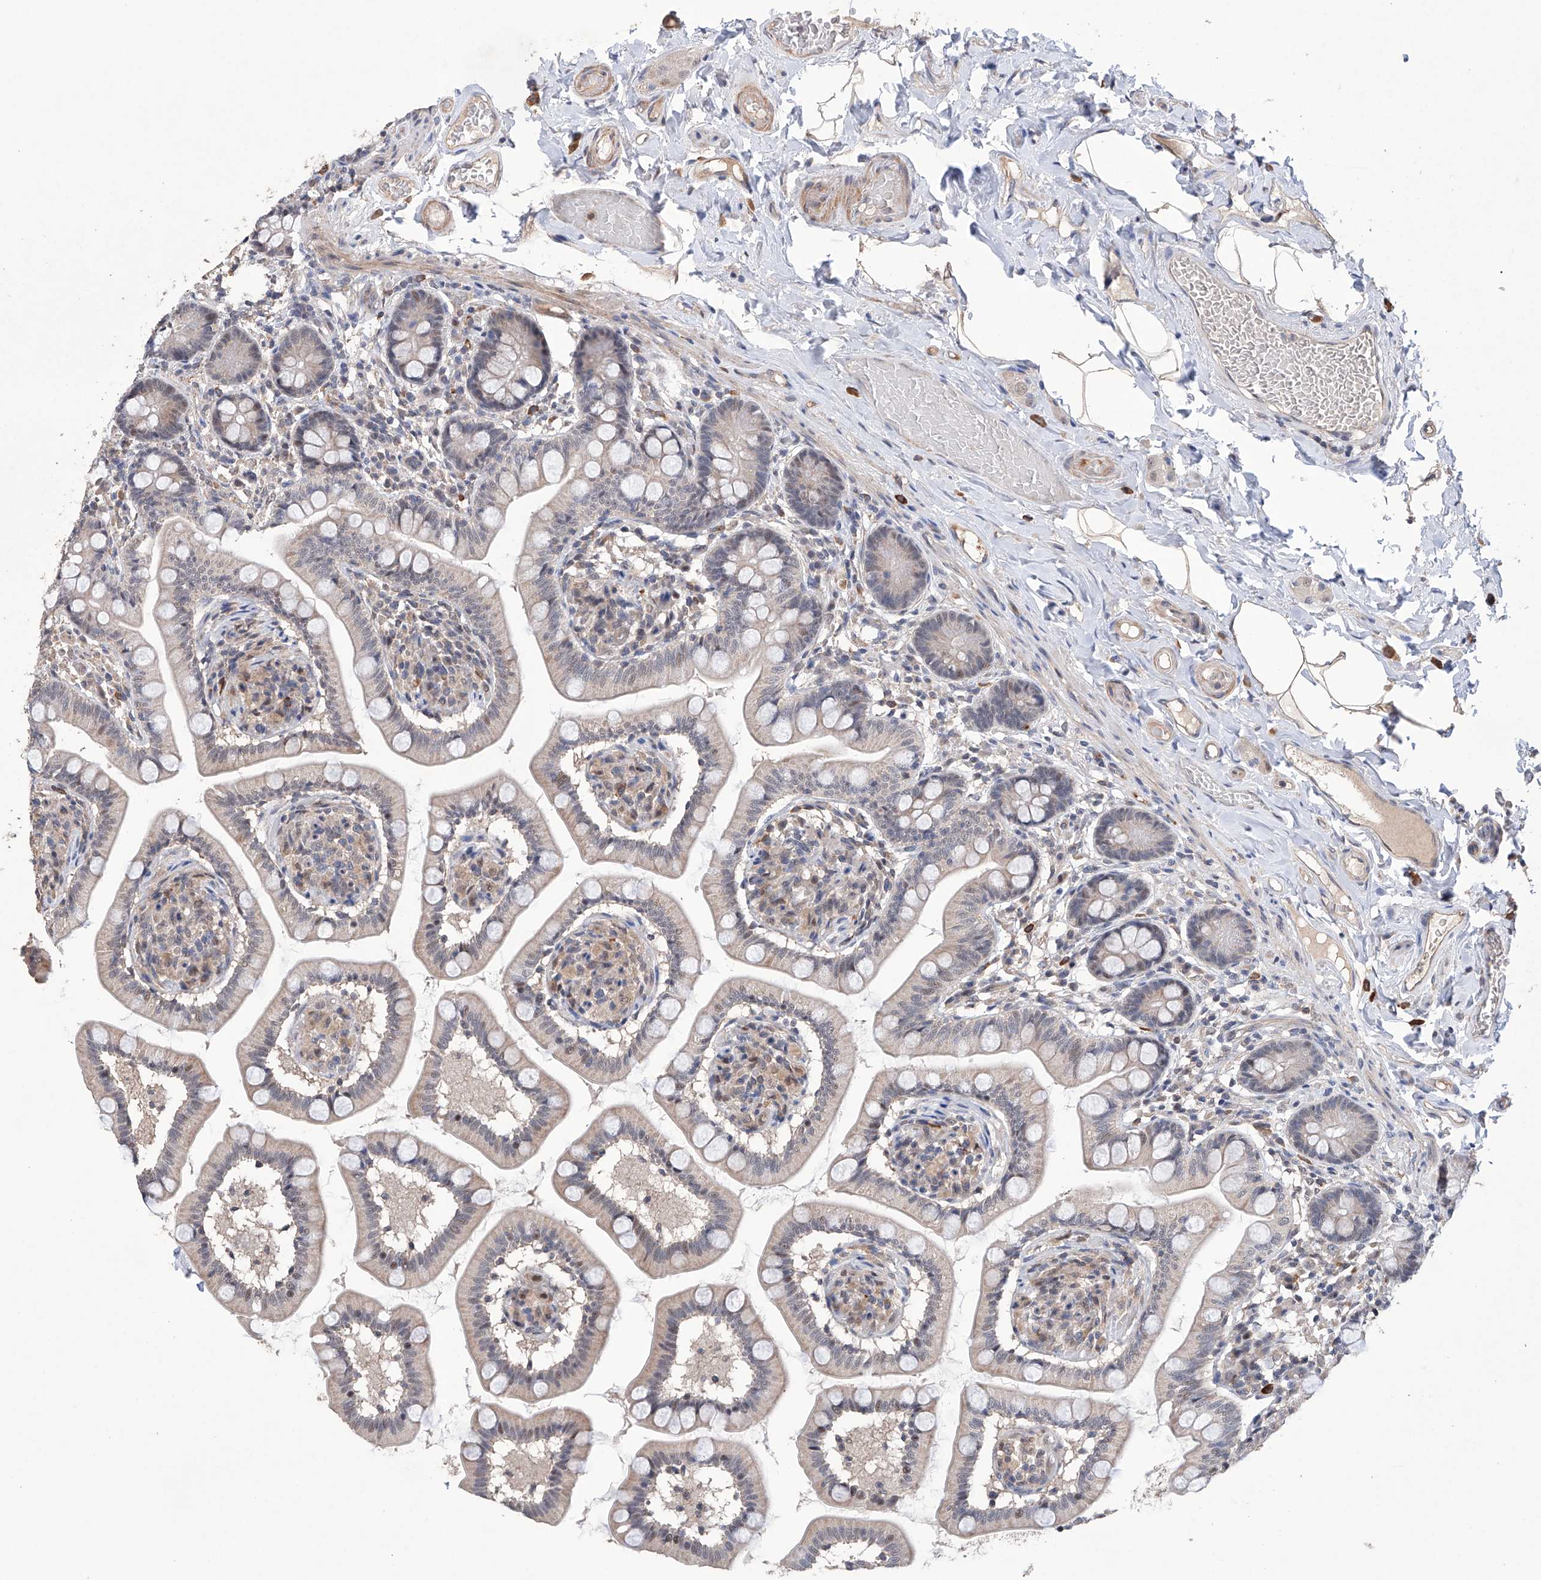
{"staining": {"intensity": "weak", "quantity": "<25%", "location": "cytoplasmic/membranous"}, "tissue": "small intestine", "cell_type": "Glandular cells", "image_type": "normal", "snomed": [{"axis": "morphology", "description": "Normal tissue, NOS"}, {"axis": "topography", "description": "Small intestine"}], "caption": "IHC of normal human small intestine demonstrates no positivity in glandular cells. (Brightfield microscopy of DAB immunohistochemistry at high magnification).", "gene": "AFG1L", "patient": {"sex": "female", "age": 64}}